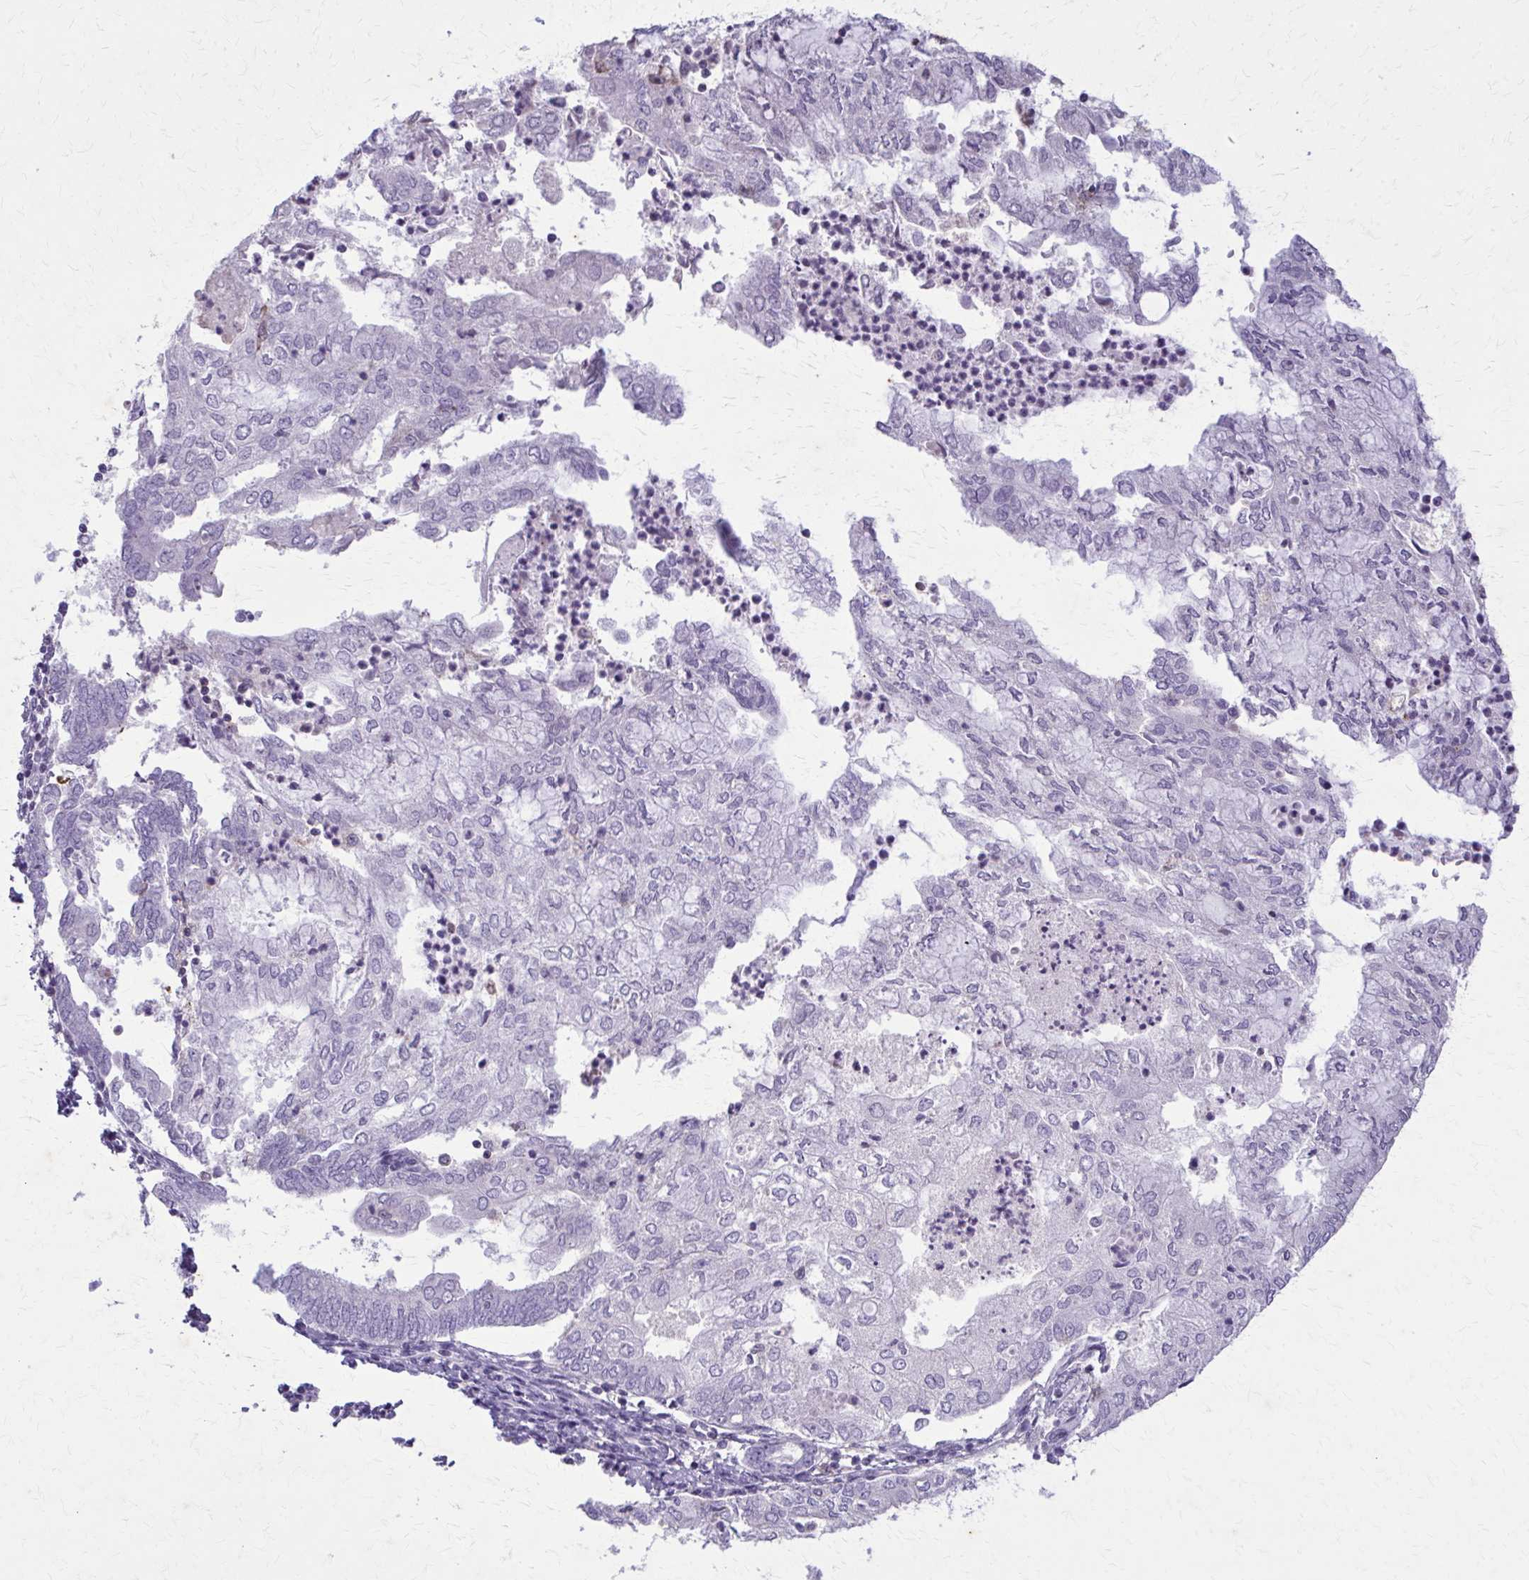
{"staining": {"intensity": "moderate", "quantity": "<25%", "location": "cytoplasmic/membranous"}, "tissue": "endometrial cancer", "cell_type": "Tumor cells", "image_type": "cancer", "snomed": [{"axis": "morphology", "description": "Adenocarcinoma, NOS"}, {"axis": "topography", "description": "Endometrium"}], "caption": "IHC of human adenocarcinoma (endometrial) shows low levels of moderate cytoplasmic/membranous expression in about <25% of tumor cells.", "gene": "CARD9", "patient": {"sex": "female", "age": 75}}